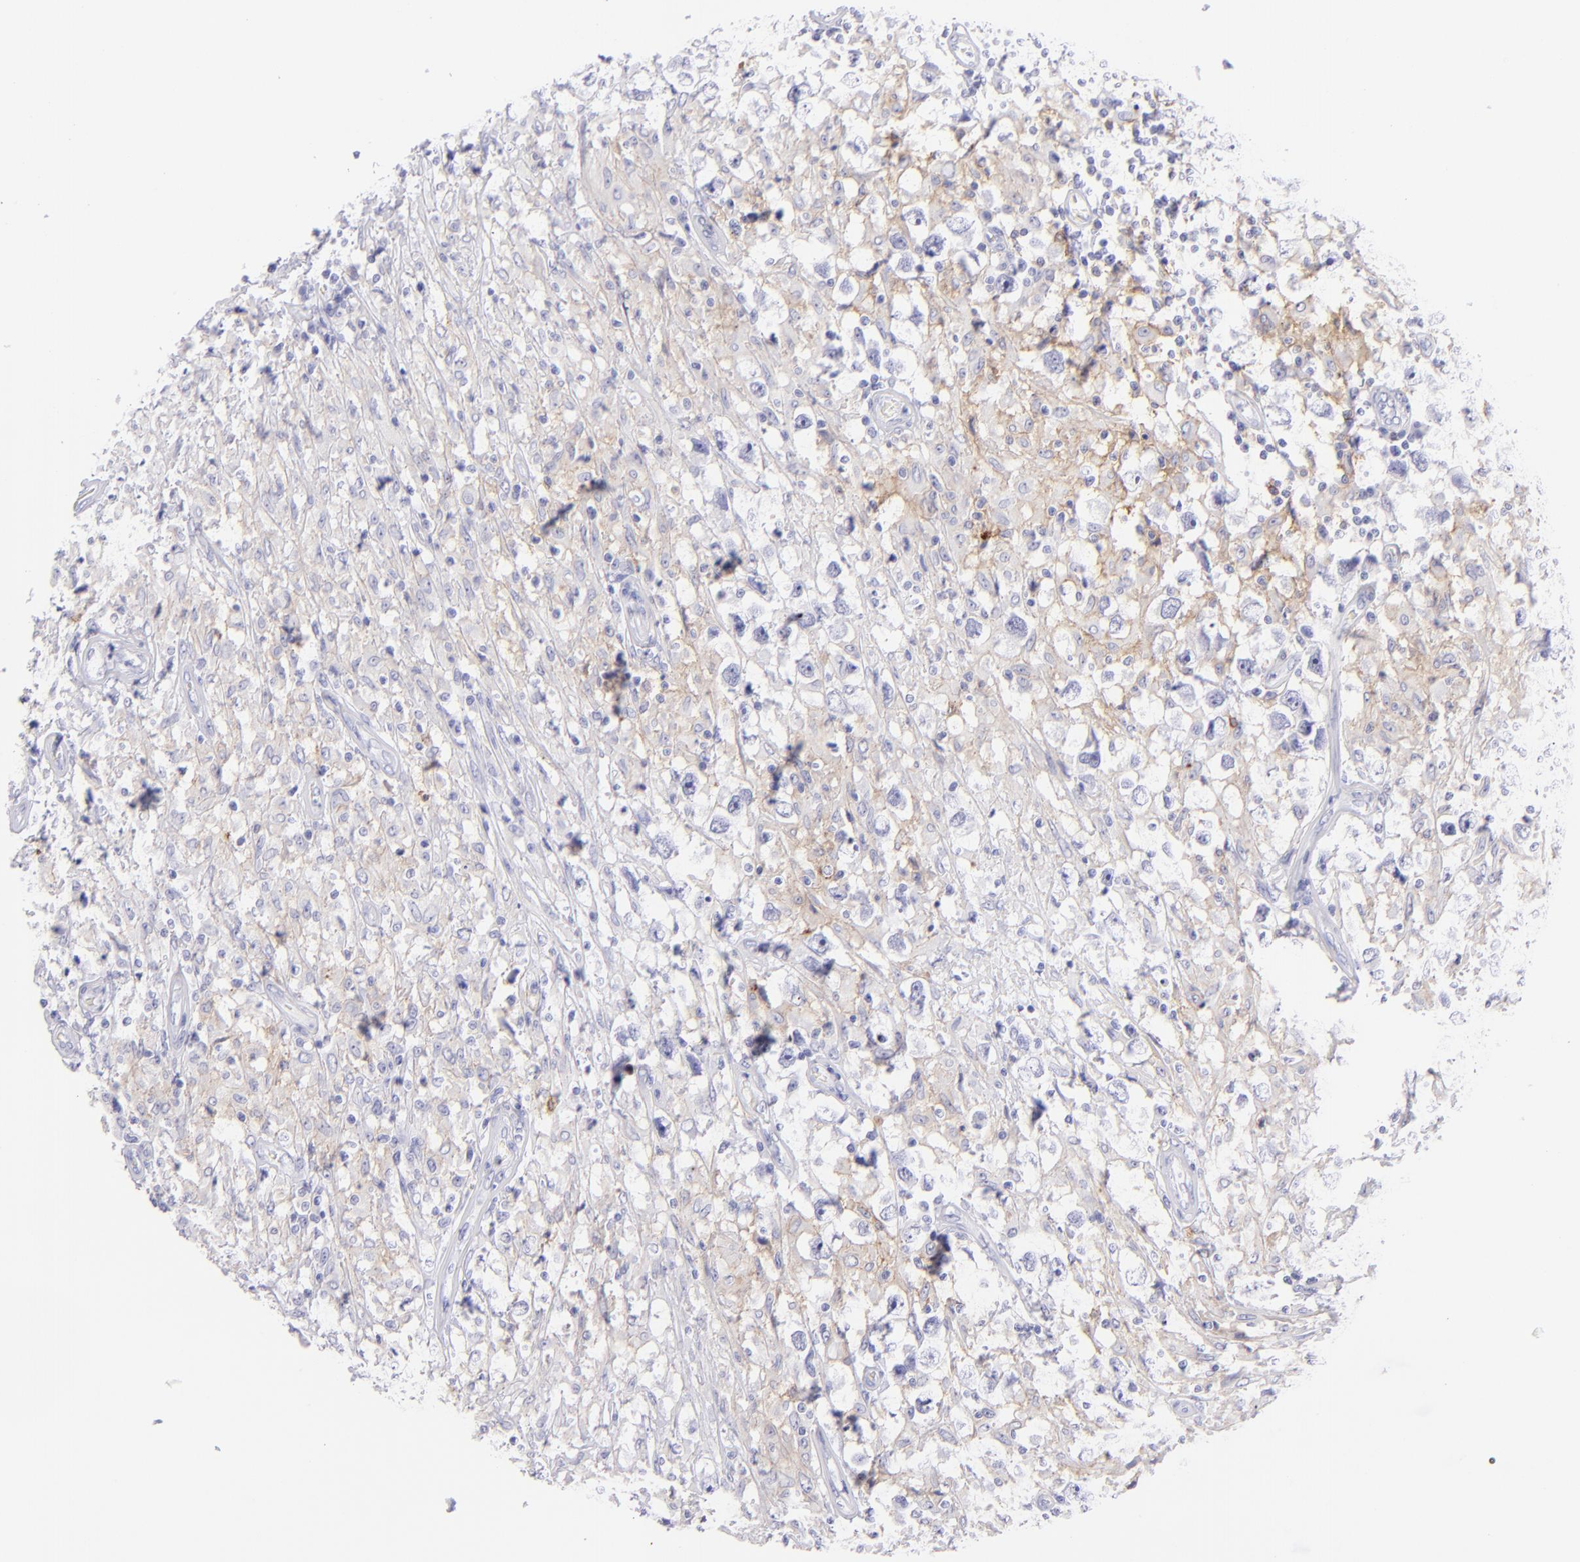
{"staining": {"intensity": "weak", "quantity": "25%-75%", "location": "cytoplasmic/membranous"}, "tissue": "testis cancer", "cell_type": "Tumor cells", "image_type": "cancer", "snomed": [{"axis": "morphology", "description": "Seminoma, NOS"}, {"axis": "topography", "description": "Testis"}], "caption": "Human testis cancer stained with a brown dye exhibits weak cytoplasmic/membranous positive staining in approximately 25%-75% of tumor cells.", "gene": "CD72", "patient": {"sex": "male", "age": 34}}